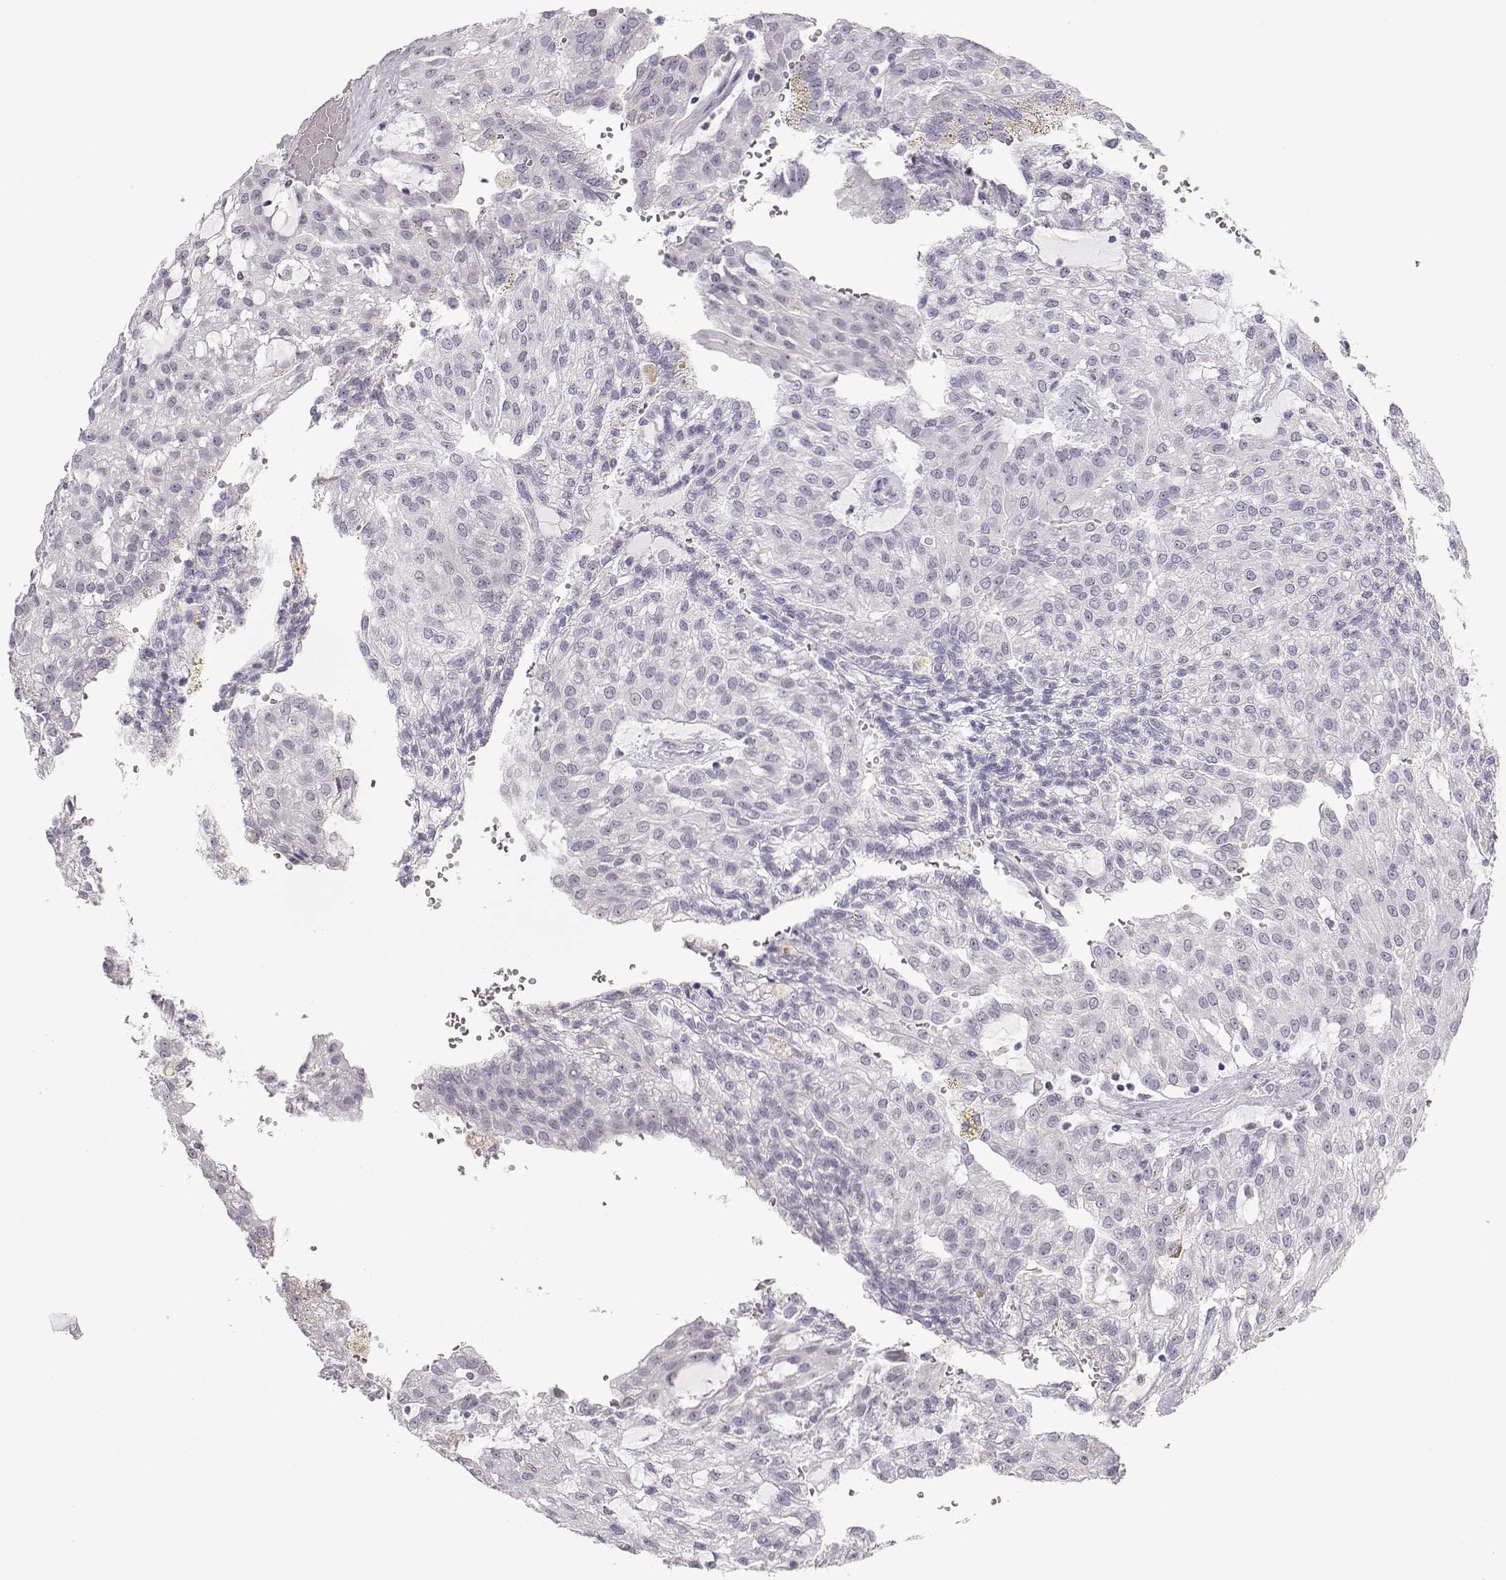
{"staining": {"intensity": "negative", "quantity": "none", "location": "none"}, "tissue": "renal cancer", "cell_type": "Tumor cells", "image_type": "cancer", "snomed": [{"axis": "morphology", "description": "Adenocarcinoma, NOS"}, {"axis": "topography", "description": "Kidney"}], "caption": "Immunohistochemical staining of adenocarcinoma (renal) displays no significant positivity in tumor cells.", "gene": "IMPG1", "patient": {"sex": "male", "age": 63}}